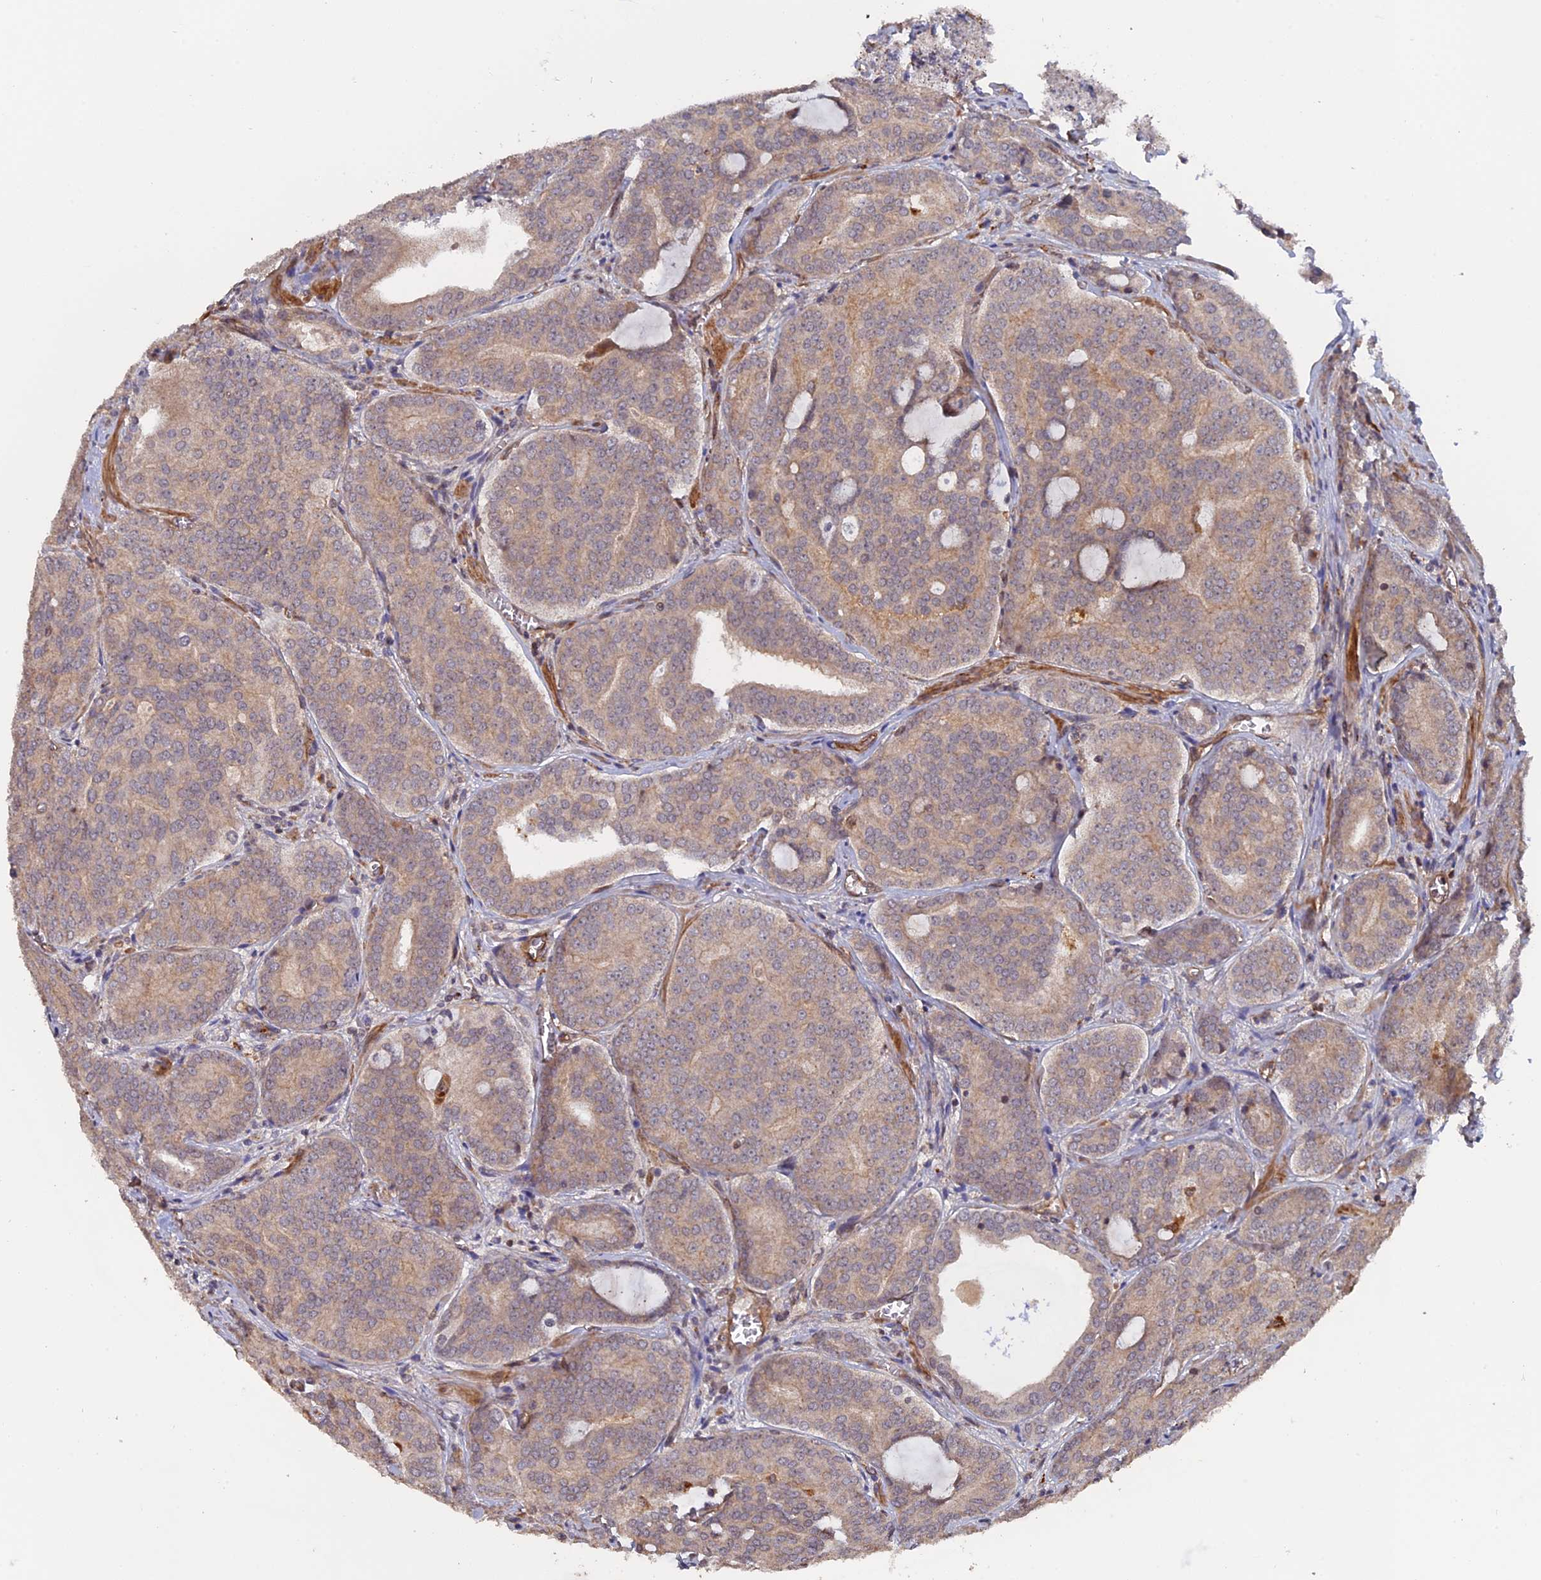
{"staining": {"intensity": "weak", "quantity": "25%-75%", "location": "cytoplasmic/membranous"}, "tissue": "prostate cancer", "cell_type": "Tumor cells", "image_type": "cancer", "snomed": [{"axis": "morphology", "description": "Adenocarcinoma, High grade"}, {"axis": "topography", "description": "Prostate"}], "caption": "Human prostate cancer (adenocarcinoma (high-grade)) stained with a brown dye demonstrates weak cytoplasmic/membranous positive positivity in approximately 25%-75% of tumor cells.", "gene": "NOSIP", "patient": {"sex": "male", "age": 55}}